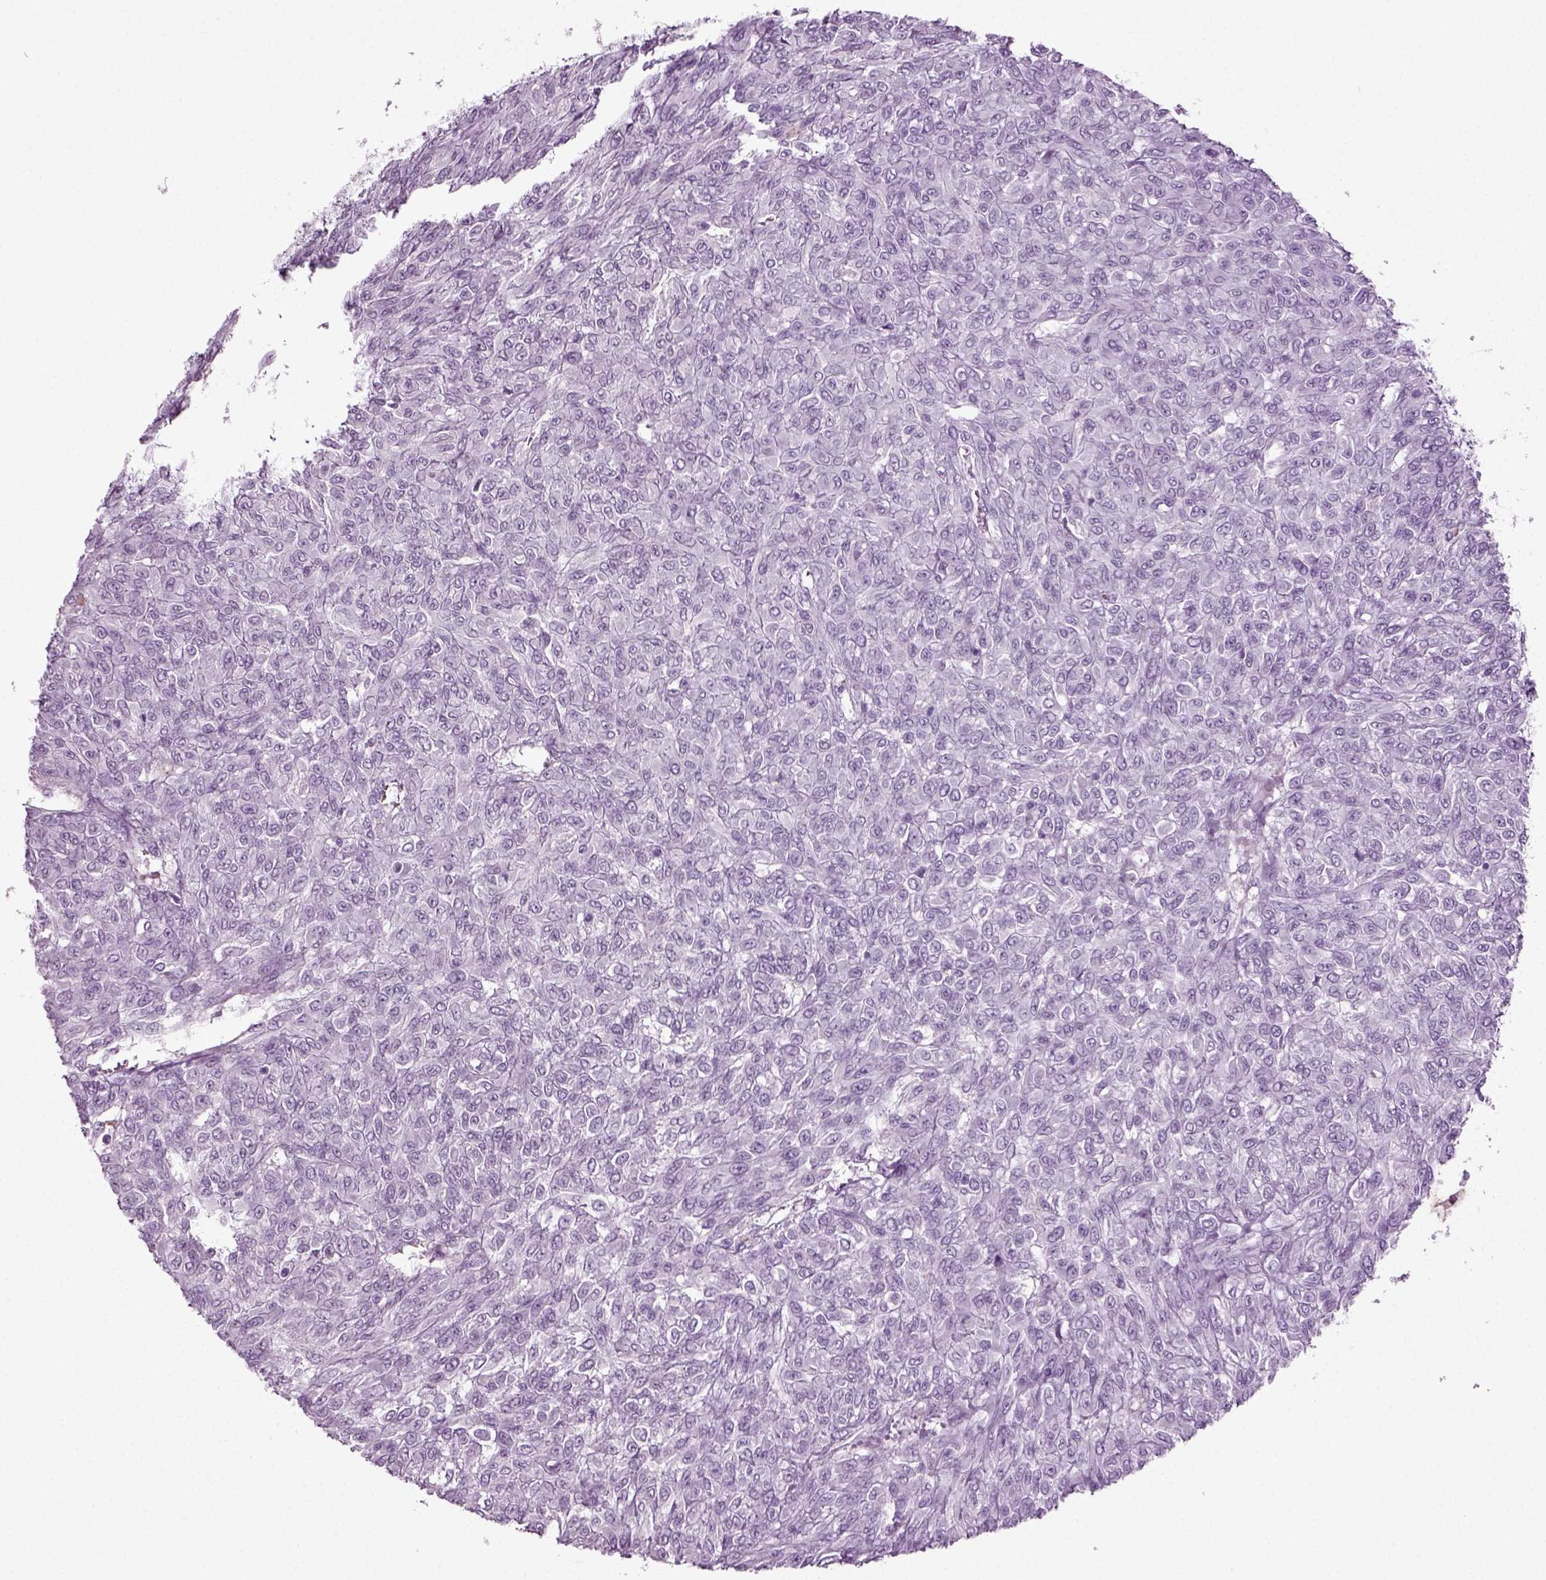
{"staining": {"intensity": "negative", "quantity": "none", "location": "none"}, "tissue": "renal cancer", "cell_type": "Tumor cells", "image_type": "cancer", "snomed": [{"axis": "morphology", "description": "Adenocarcinoma, NOS"}, {"axis": "topography", "description": "Kidney"}], "caption": "Immunohistochemical staining of renal cancer exhibits no significant staining in tumor cells.", "gene": "PRLH", "patient": {"sex": "male", "age": 58}}